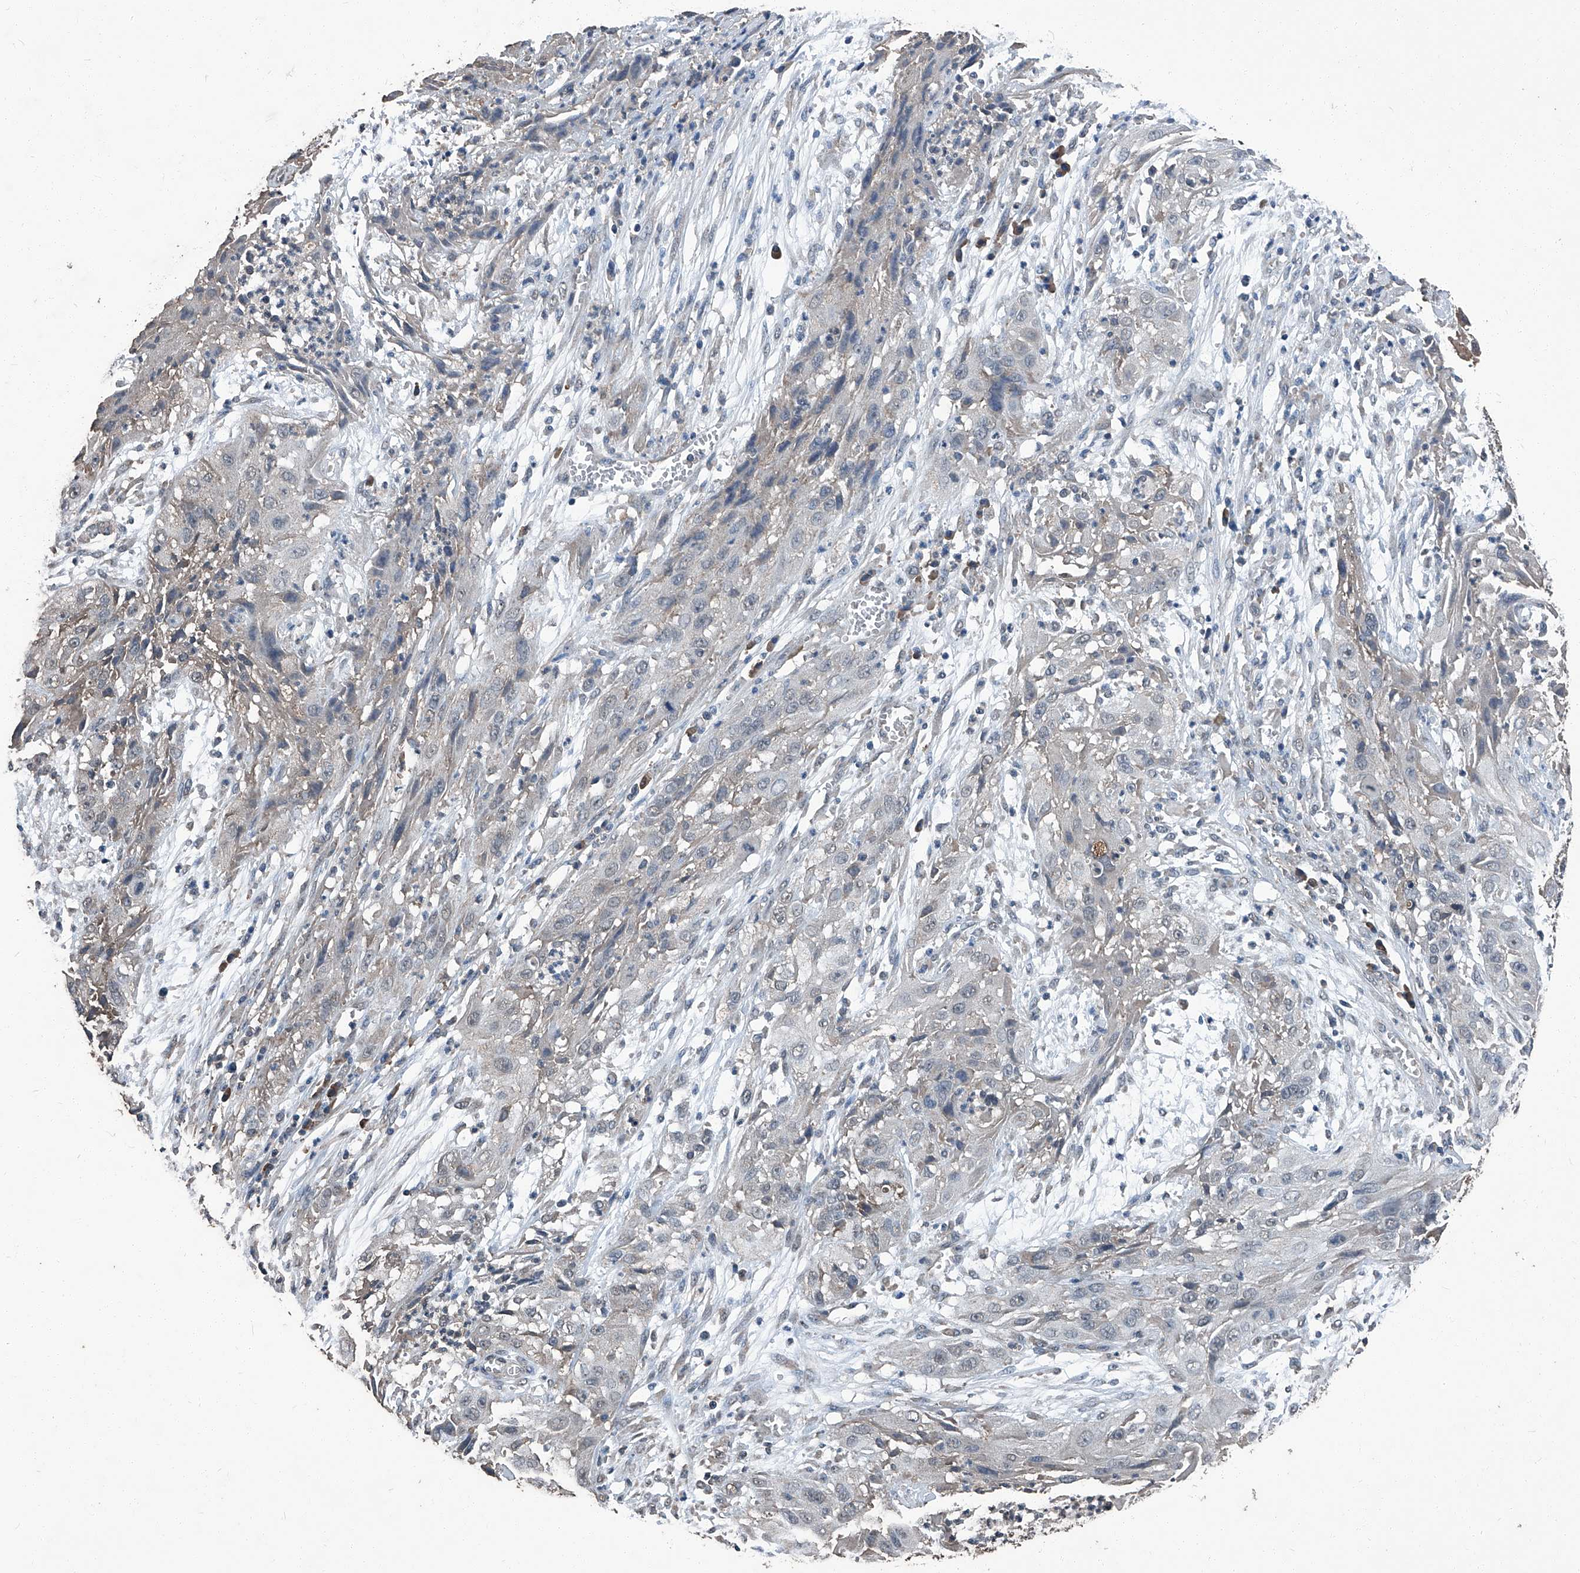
{"staining": {"intensity": "negative", "quantity": "none", "location": "none"}, "tissue": "cervical cancer", "cell_type": "Tumor cells", "image_type": "cancer", "snomed": [{"axis": "morphology", "description": "Squamous cell carcinoma, NOS"}, {"axis": "topography", "description": "Cervix"}], "caption": "Image shows no significant protein staining in tumor cells of squamous cell carcinoma (cervical).", "gene": "STARD7", "patient": {"sex": "female", "age": 32}}